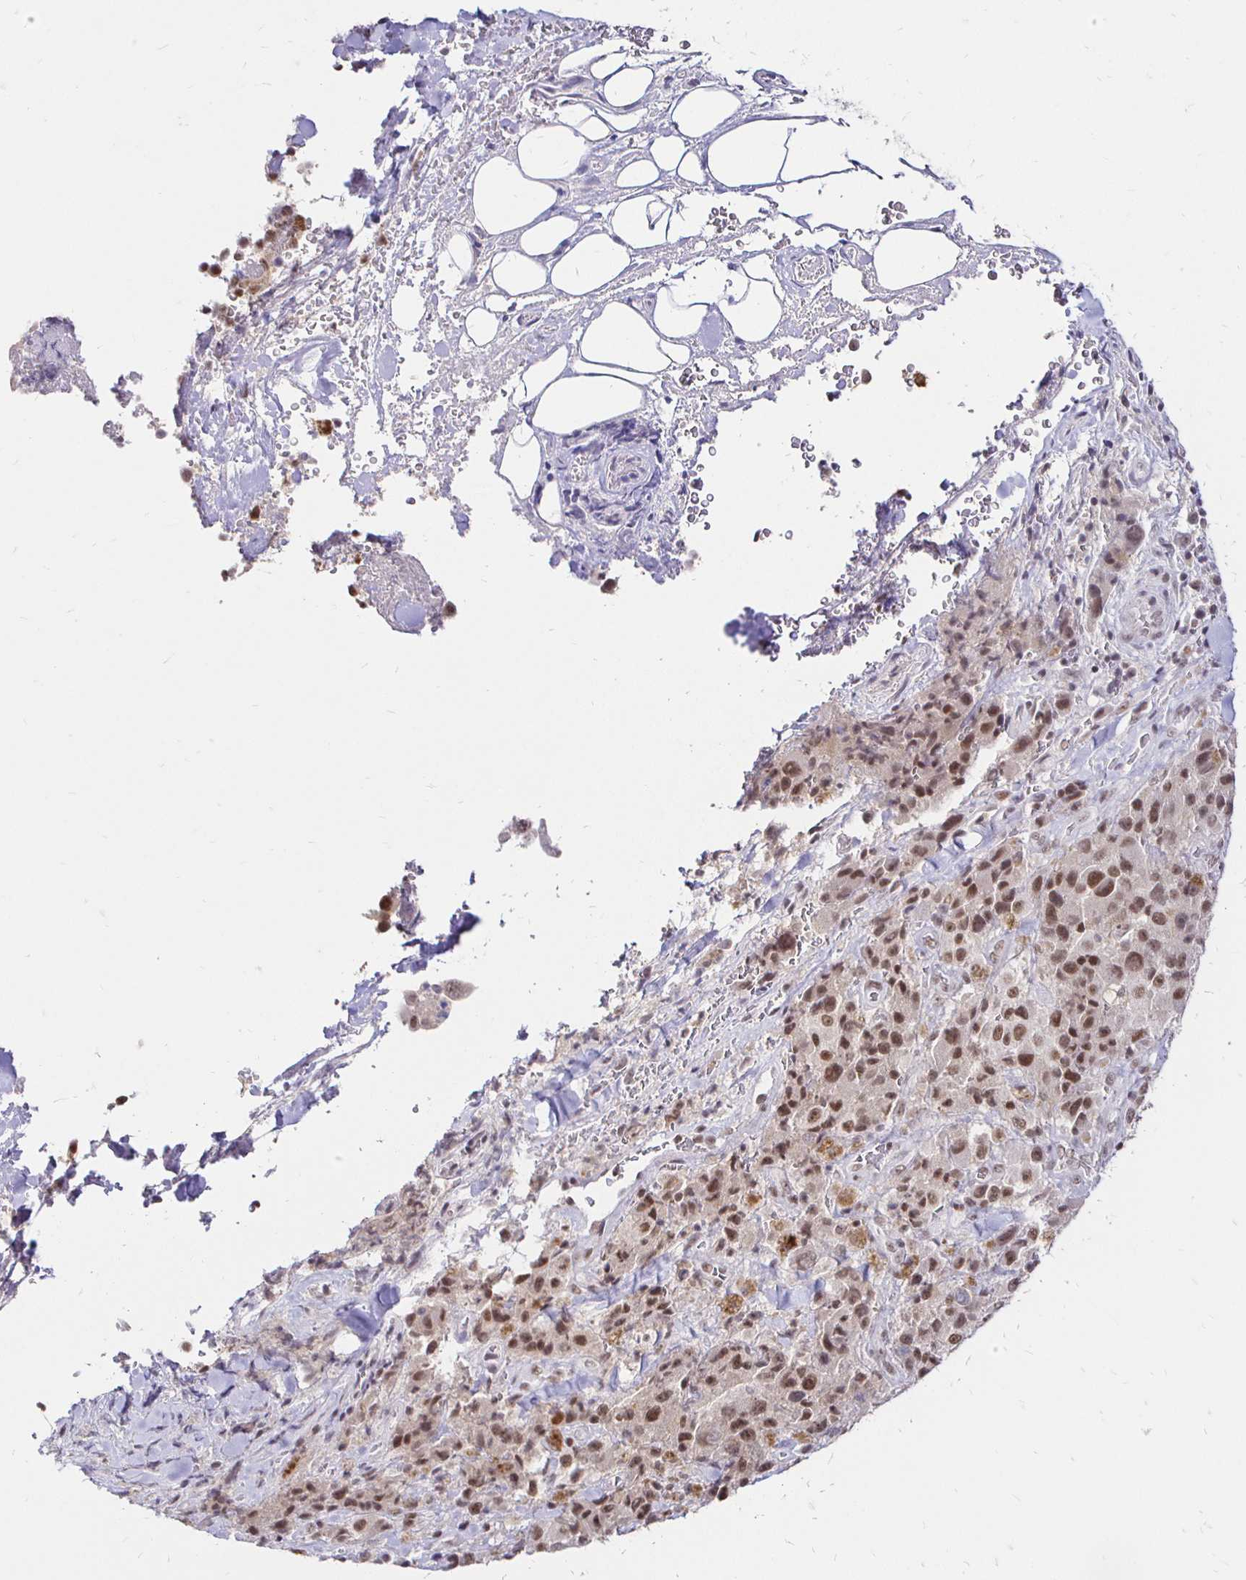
{"staining": {"intensity": "moderate", "quantity": ">75%", "location": "nuclear"}, "tissue": "melanoma", "cell_type": "Tumor cells", "image_type": "cancer", "snomed": [{"axis": "morphology", "description": "Malignant melanoma, Metastatic site"}, {"axis": "topography", "description": "Lymph node"}], "caption": "A high-resolution photomicrograph shows immunohistochemistry (IHC) staining of melanoma, which shows moderate nuclear positivity in approximately >75% of tumor cells. (Brightfield microscopy of DAB IHC at high magnification).", "gene": "SIN3A", "patient": {"sex": "male", "age": 62}}